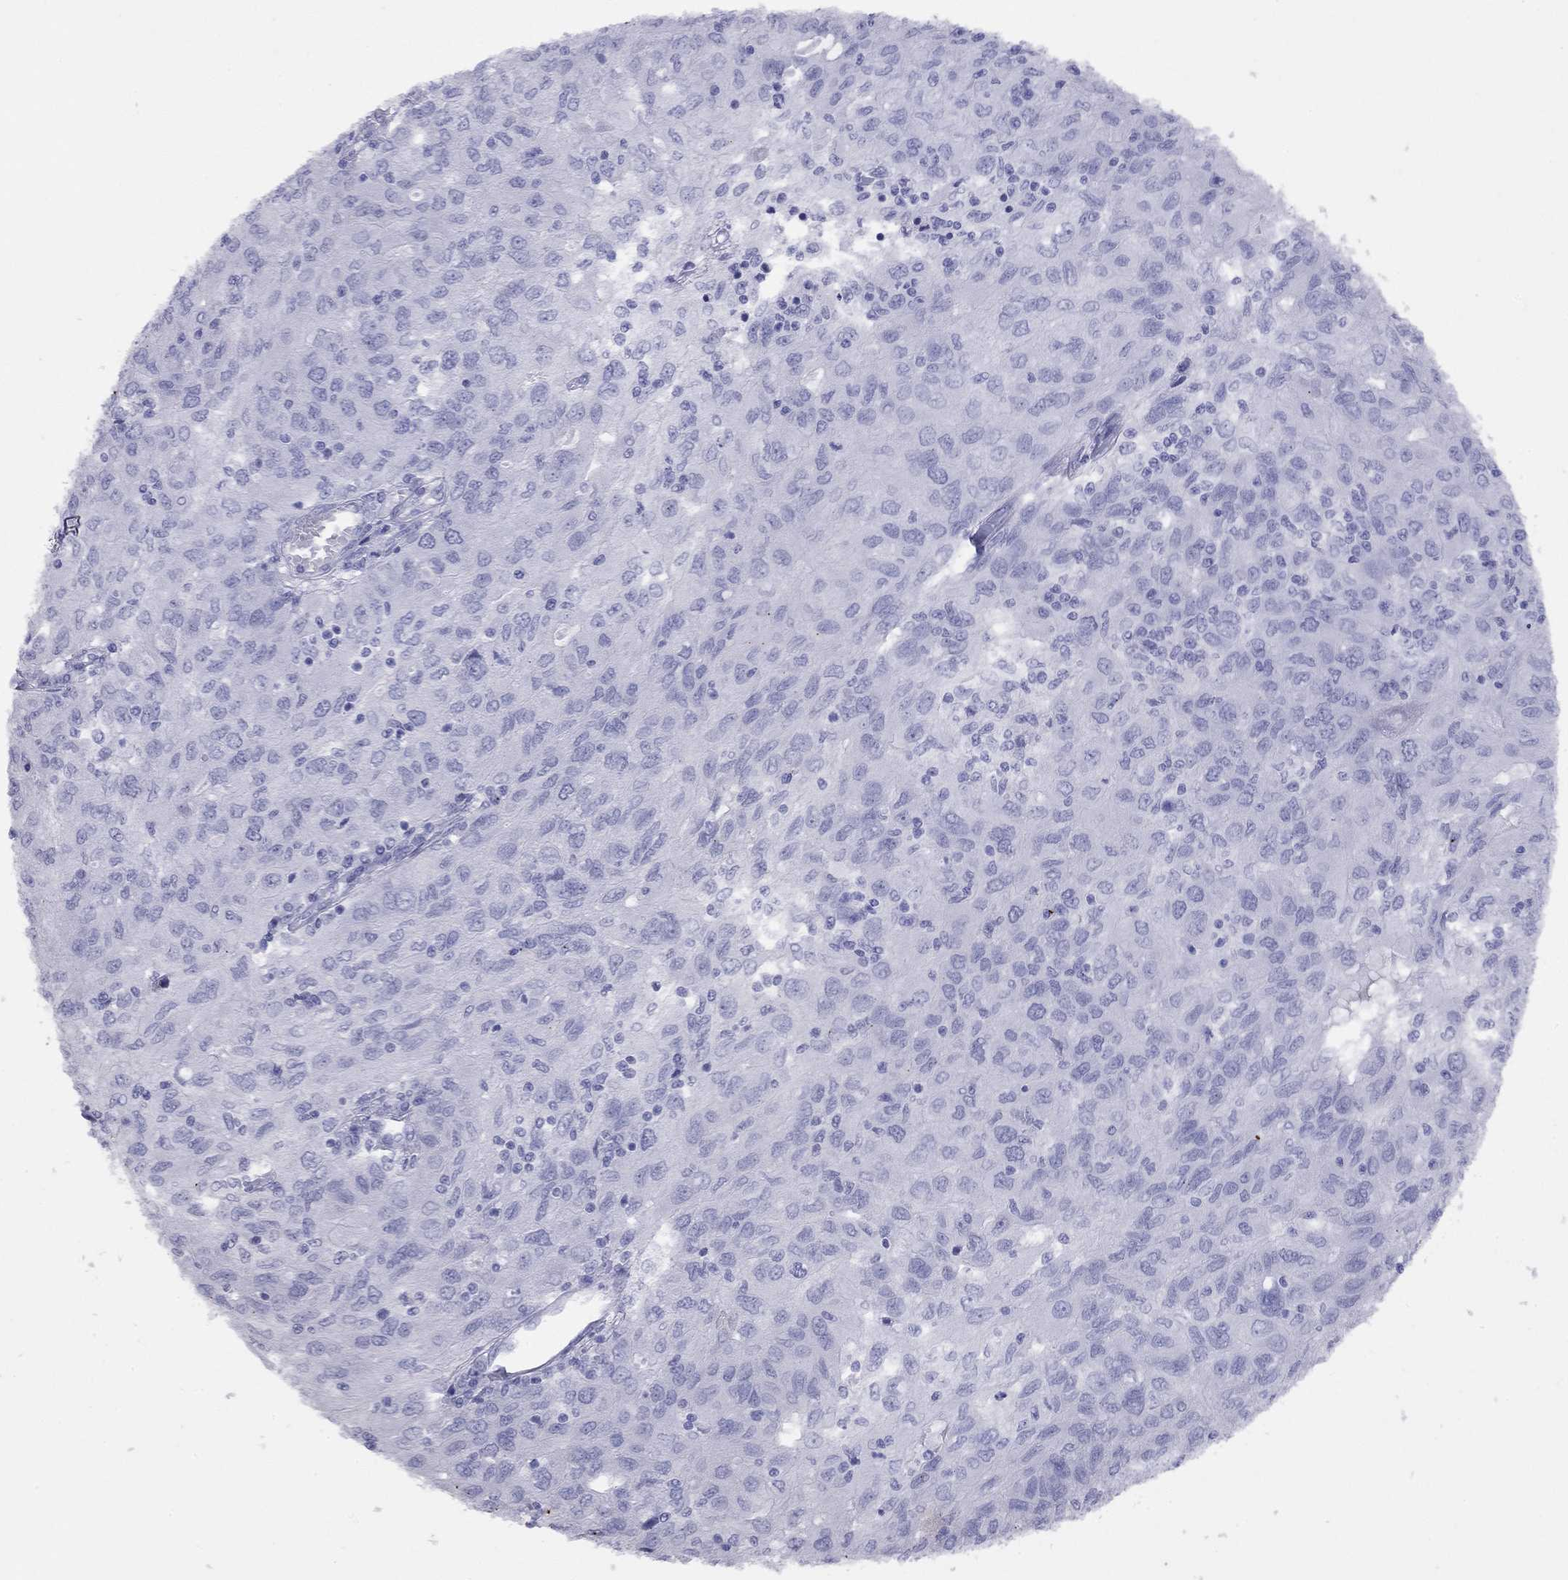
{"staining": {"intensity": "negative", "quantity": "none", "location": "none"}, "tissue": "ovarian cancer", "cell_type": "Tumor cells", "image_type": "cancer", "snomed": [{"axis": "morphology", "description": "Carcinoma, endometroid"}, {"axis": "topography", "description": "Ovary"}], "caption": "A high-resolution photomicrograph shows IHC staining of endometroid carcinoma (ovarian), which demonstrates no significant expression in tumor cells. (Stains: DAB (3,3'-diaminobenzidine) IHC with hematoxylin counter stain, Microscopy: brightfield microscopy at high magnification).", "gene": "LYAR", "patient": {"sex": "female", "age": 50}}